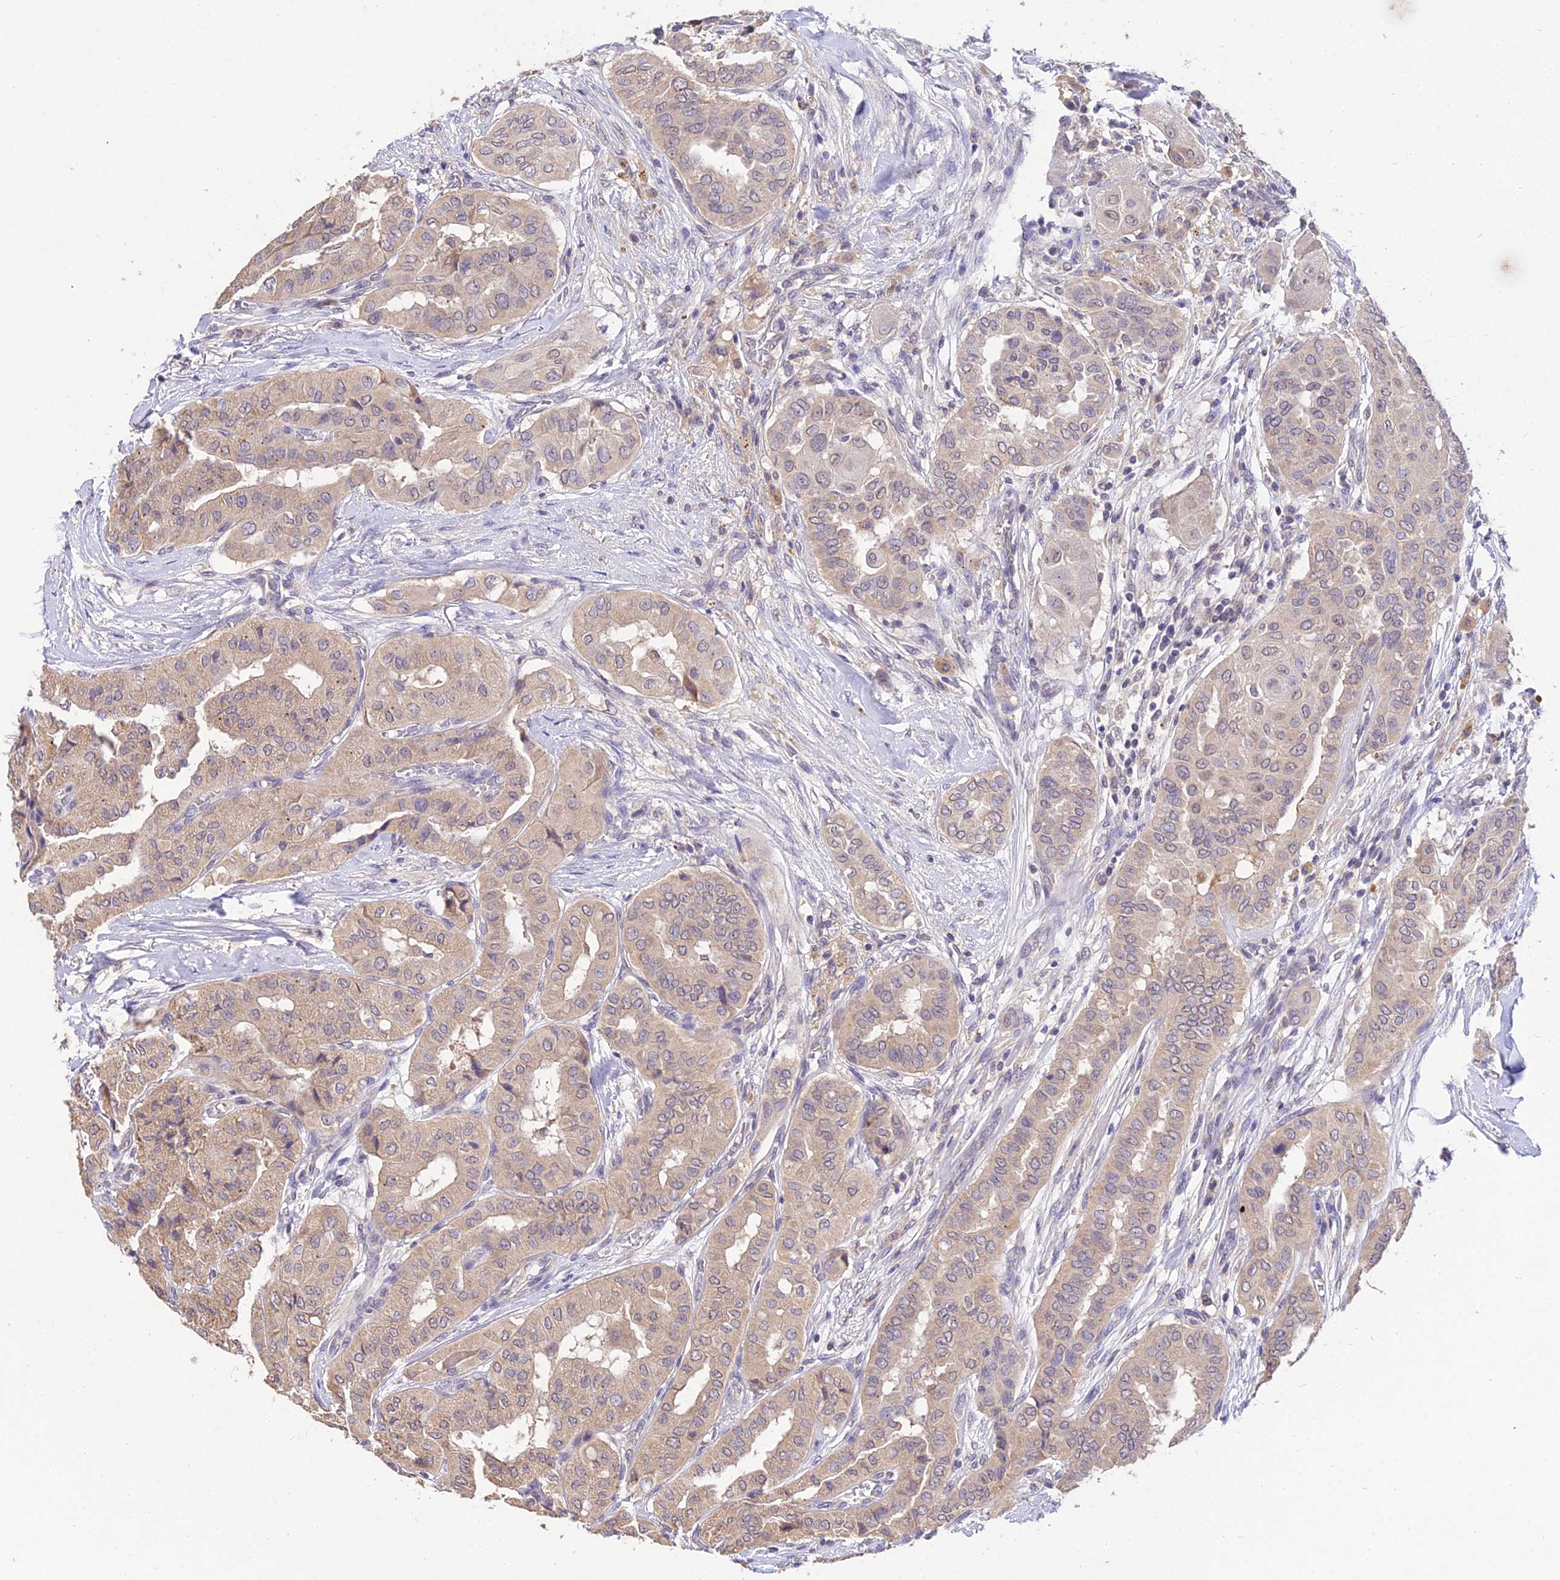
{"staining": {"intensity": "weak", "quantity": ">75%", "location": "cytoplasmic/membranous,nuclear"}, "tissue": "thyroid cancer", "cell_type": "Tumor cells", "image_type": "cancer", "snomed": [{"axis": "morphology", "description": "Papillary adenocarcinoma, NOS"}, {"axis": "topography", "description": "Thyroid gland"}], "caption": "An image of human papillary adenocarcinoma (thyroid) stained for a protein shows weak cytoplasmic/membranous and nuclear brown staining in tumor cells.", "gene": "PGK1", "patient": {"sex": "female", "age": 59}}